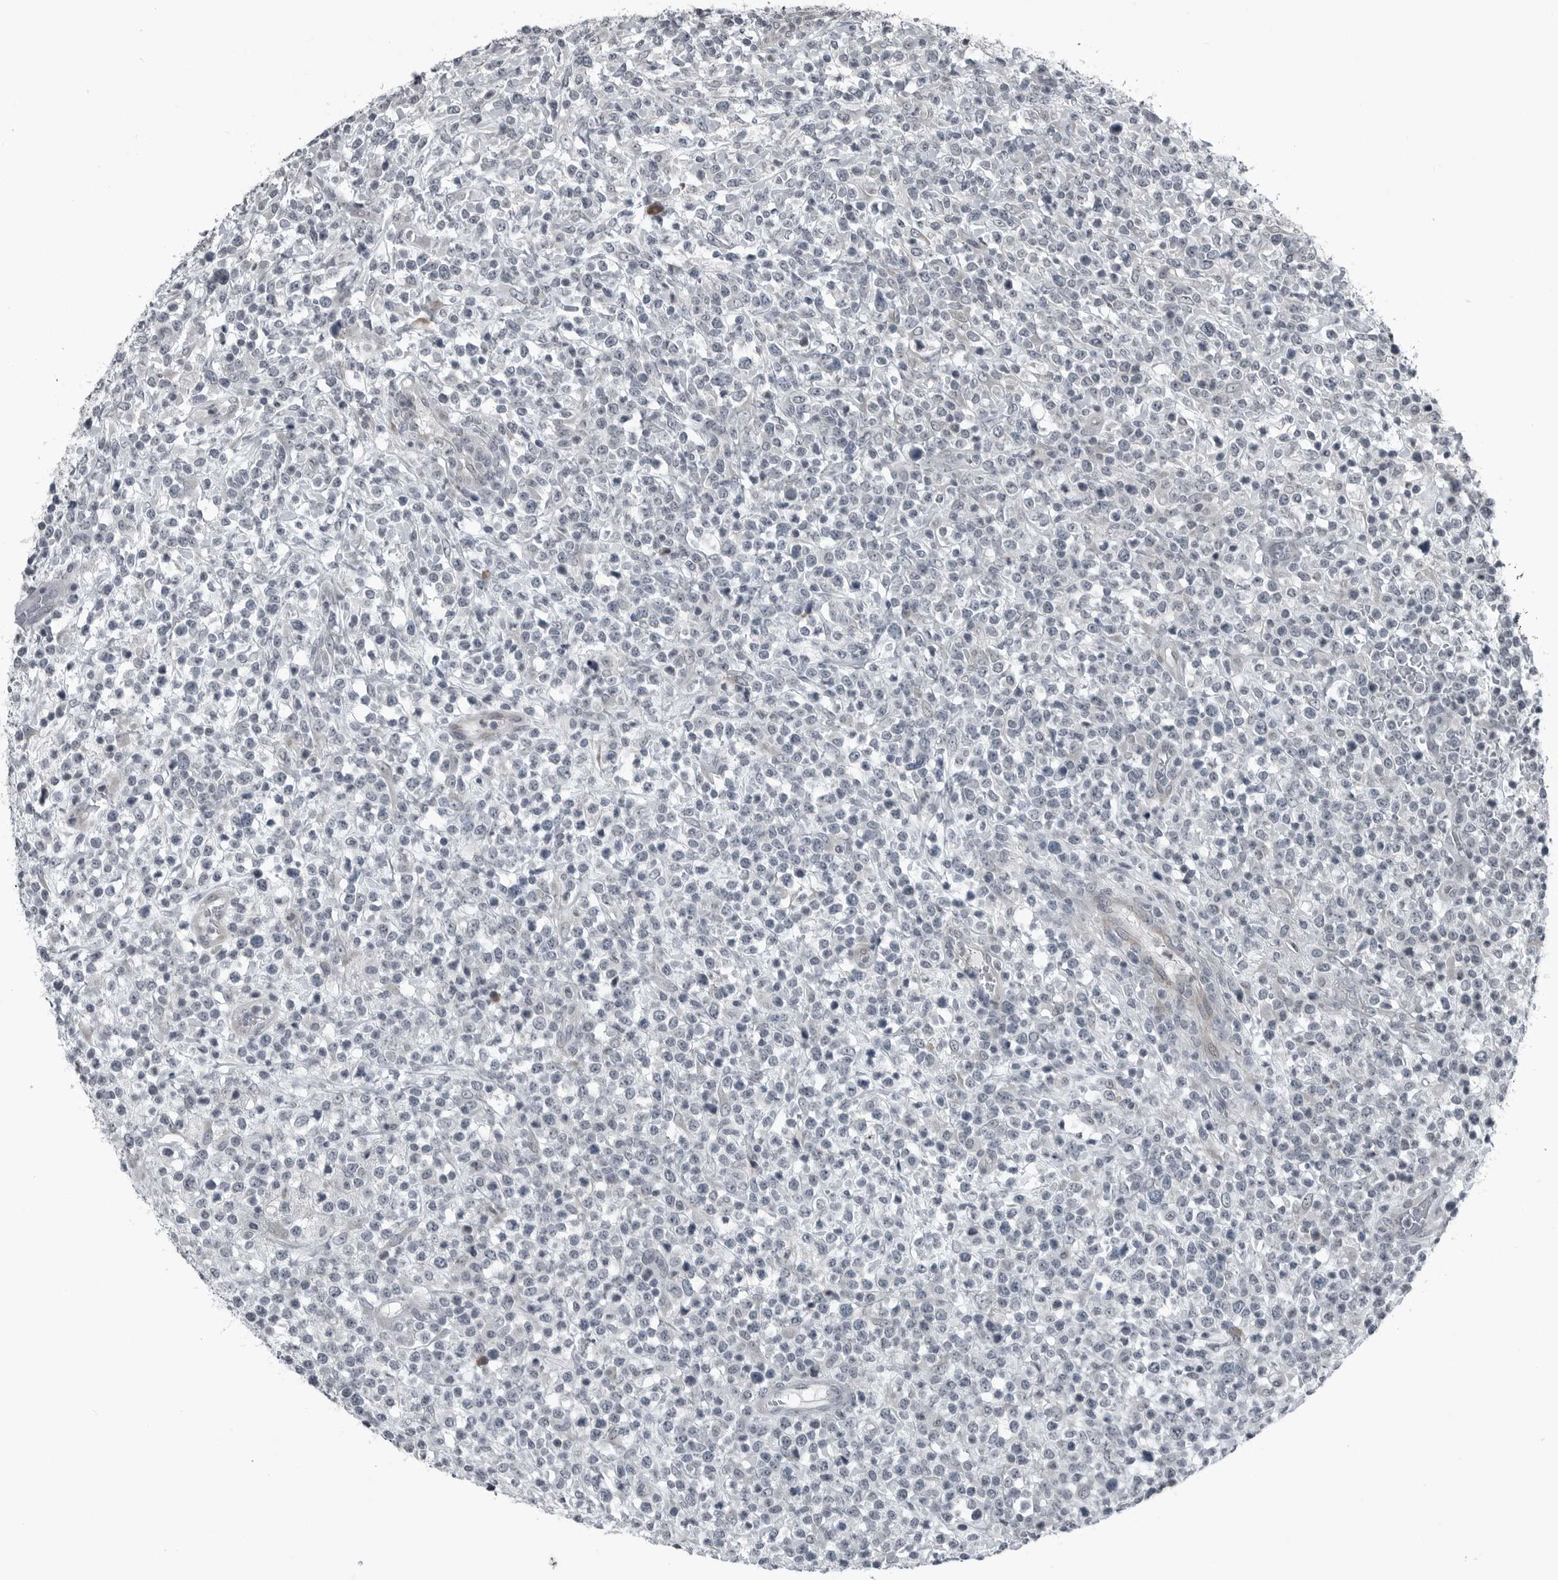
{"staining": {"intensity": "negative", "quantity": "none", "location": "none"}, "tissue": "lymphoma", "cell_type": "Tumor cells", "image_type": "cancer", "snomed": [{"axis": "morphology", "description": "Malignant lymphoma, non-Hodgkin's type, High grade"}, {"axis": "topography", "description": "Colon"}], "caption": "DAB immunohistochemical staining of high-grade malignant lymphoma, non-Hodgkin's type reveals no significant expression in tumor cells.", "gene": "DNAAF11", "patient": {"sex": "female", "age": 53}}